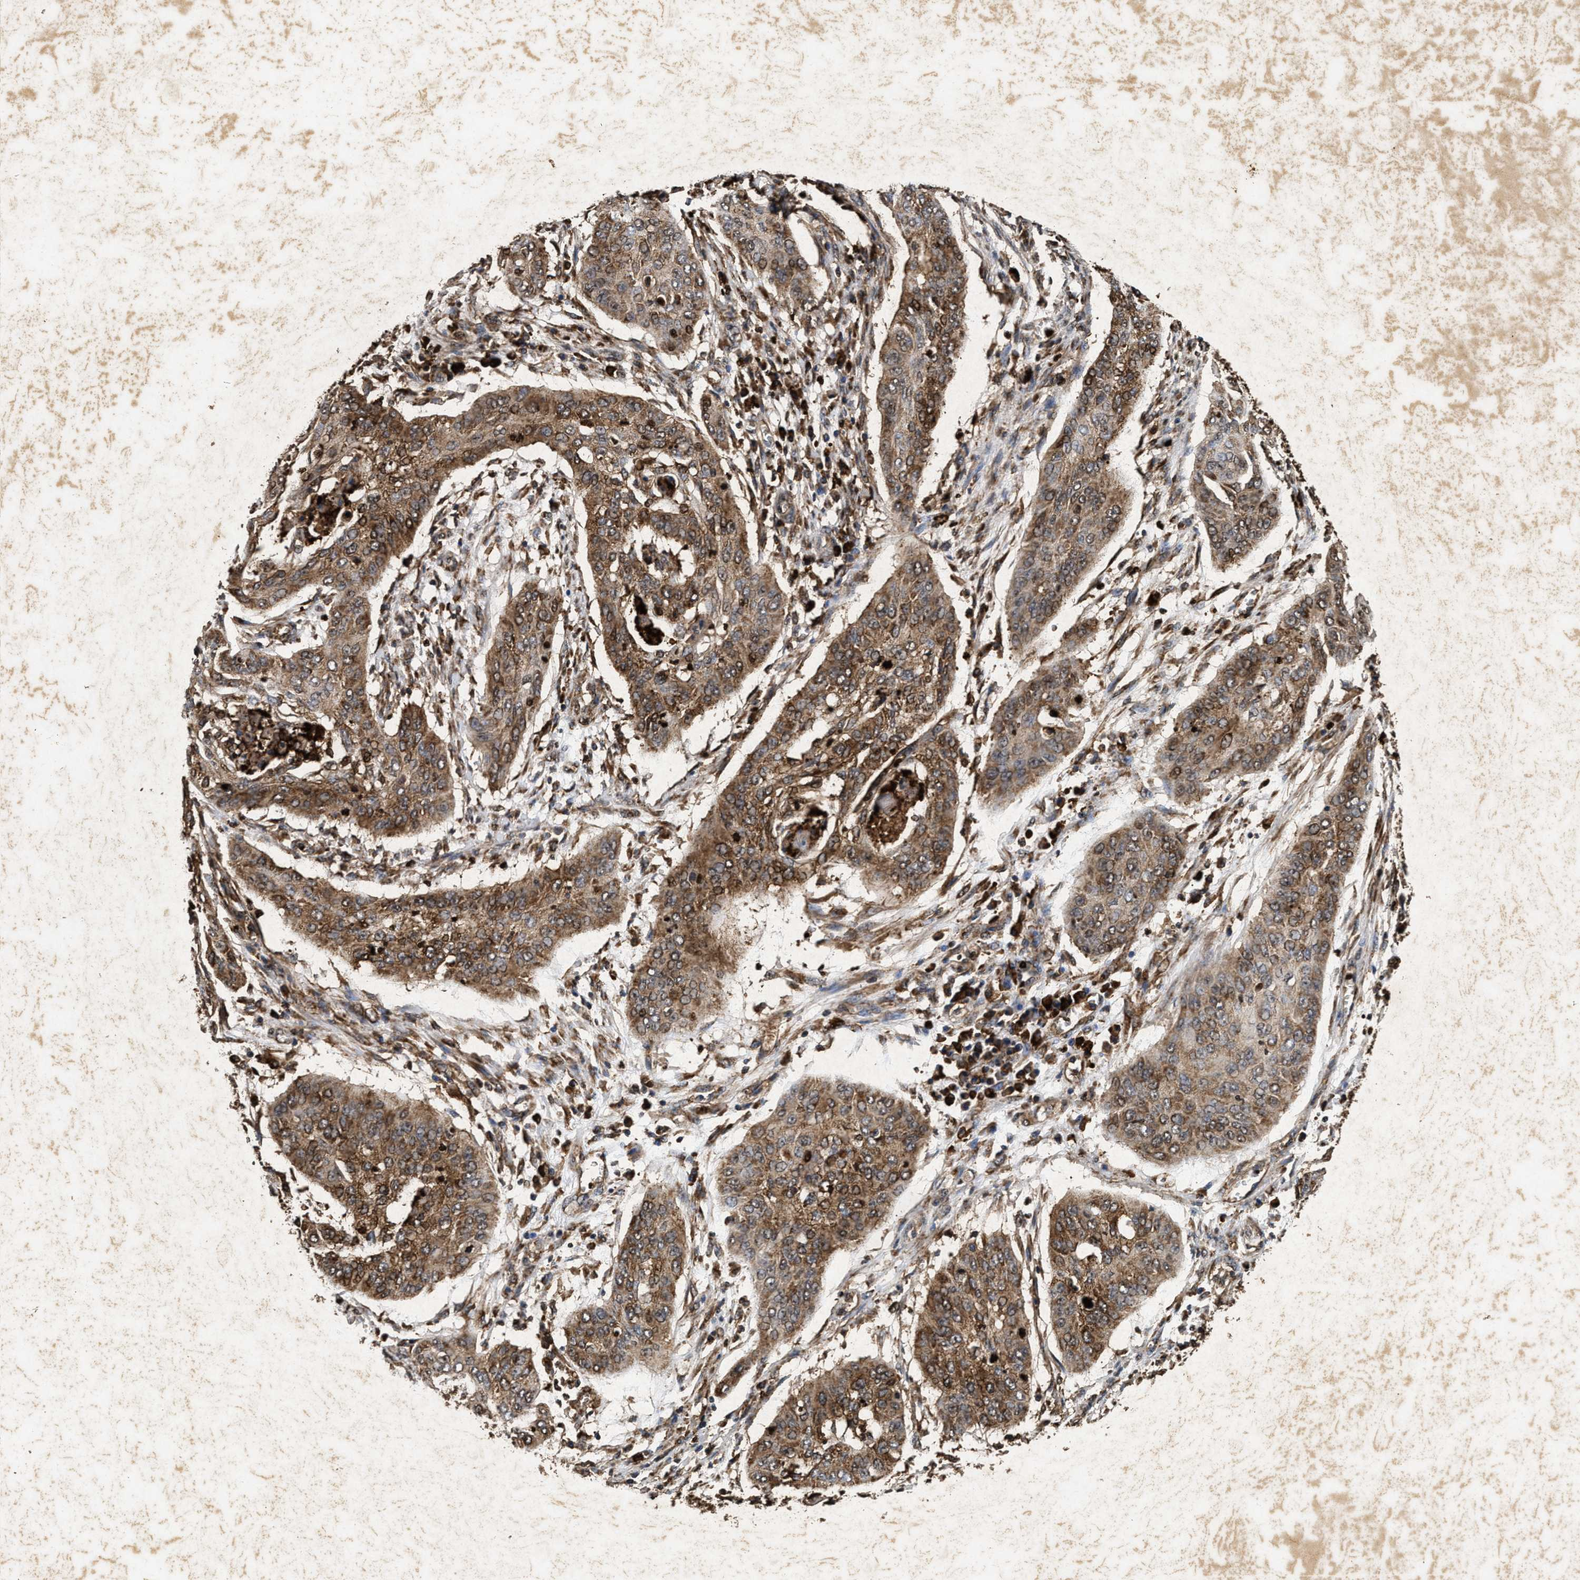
{"staining": {"intensity": "moderate", "quantity": ">75%", "location": "cytoplasmic/membranous,nuclear"}, "tissue": "cervical cancer", "cell_type": "Tumor cells", "image_type": "cancer", "snomed": [{"axis": "morphology", "description": "Squamous cell carcinoma, NOS"}, {"axis": "topography", "description": "Cervix"}], "caption": "Cervical cancer stained with immunohistochemistry displays moderate cytoplasmic/membranous and nuclear staining in about >75% of tumor cells.", "gene": "ACOX1", "patient": {"sex": "female", "age": 39}}